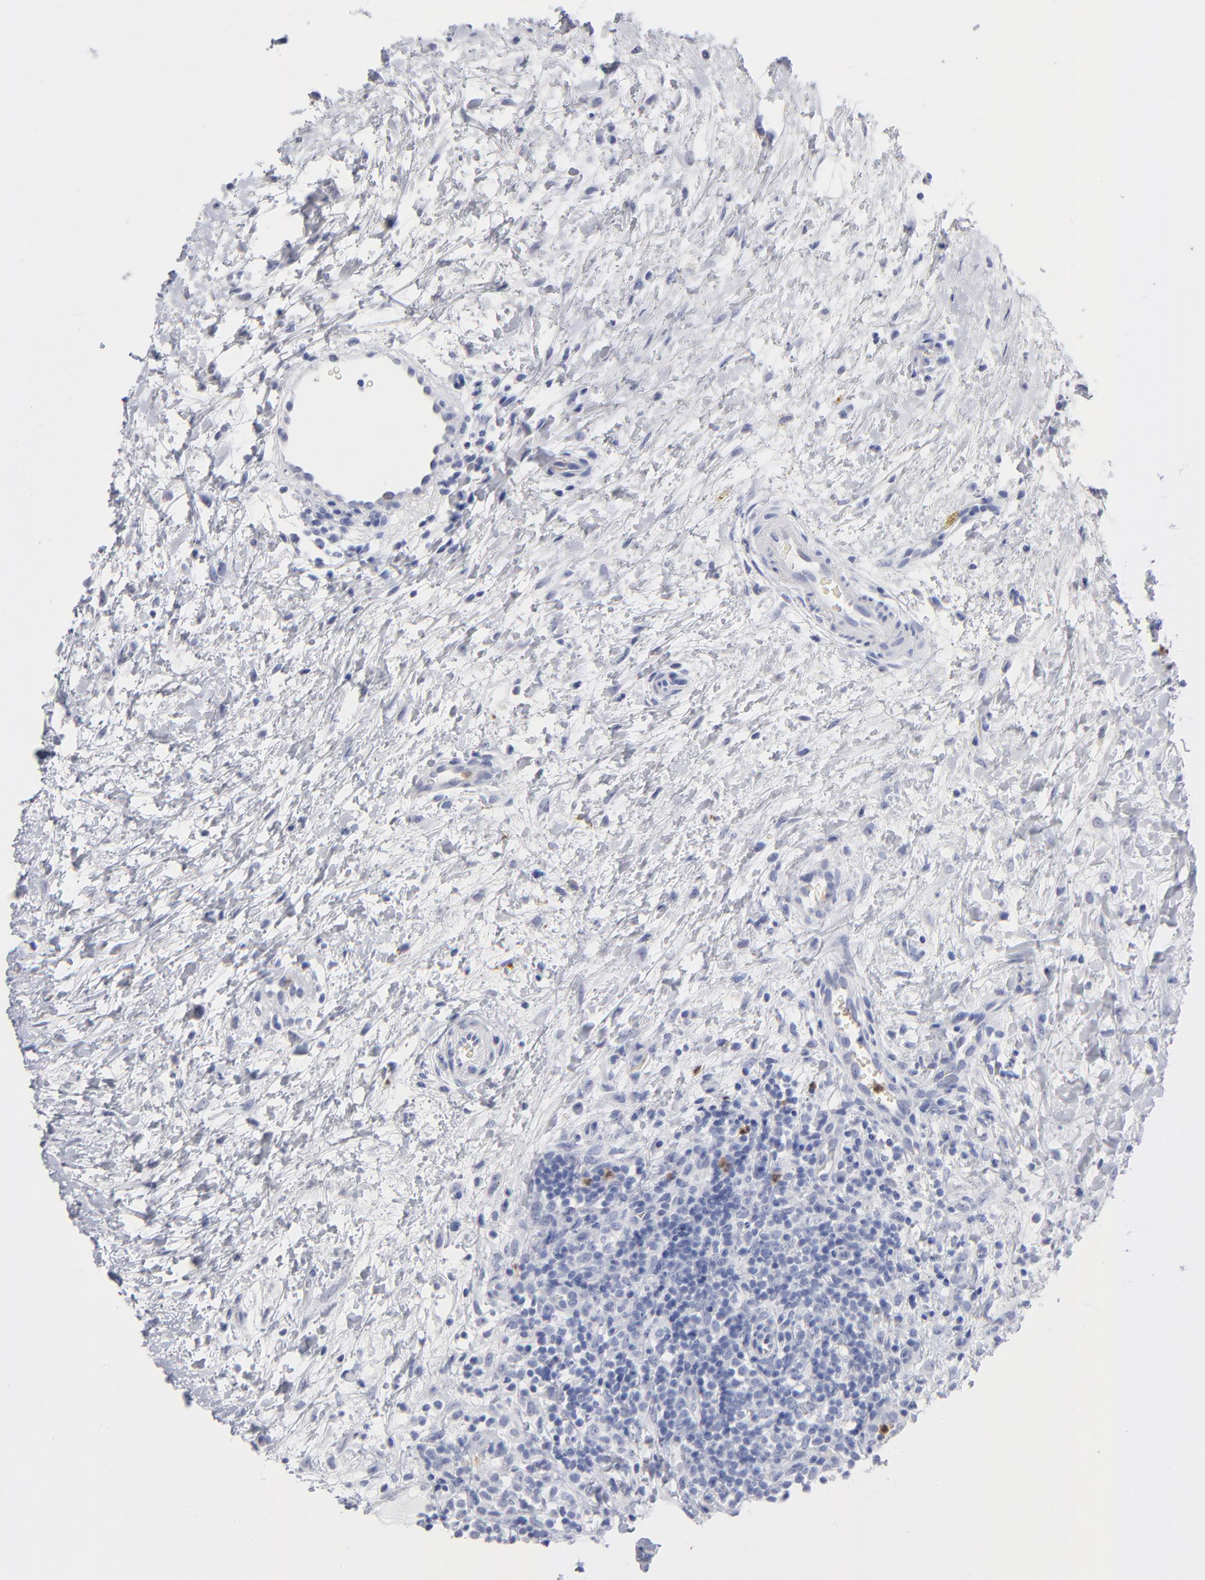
{"staining": {"intensity": "negative", "quantity": "none", "location": "none"}, "tissue": "lymphoma", "cell_type": "Tumor cells", "image_type": "cancer", "snomed": [{"axis": "morphology", "description": "Malignant lymphoma, non-Hodgkin's type, Low grade"}, {"axis": "topography", "description": "Lymph node"}], "caption": "Photomicrograph shows no significant protein positivity in tumor cells of lymphoma.", "gene": "ARG1", "patient": {"sex": "female", "age": 76}}